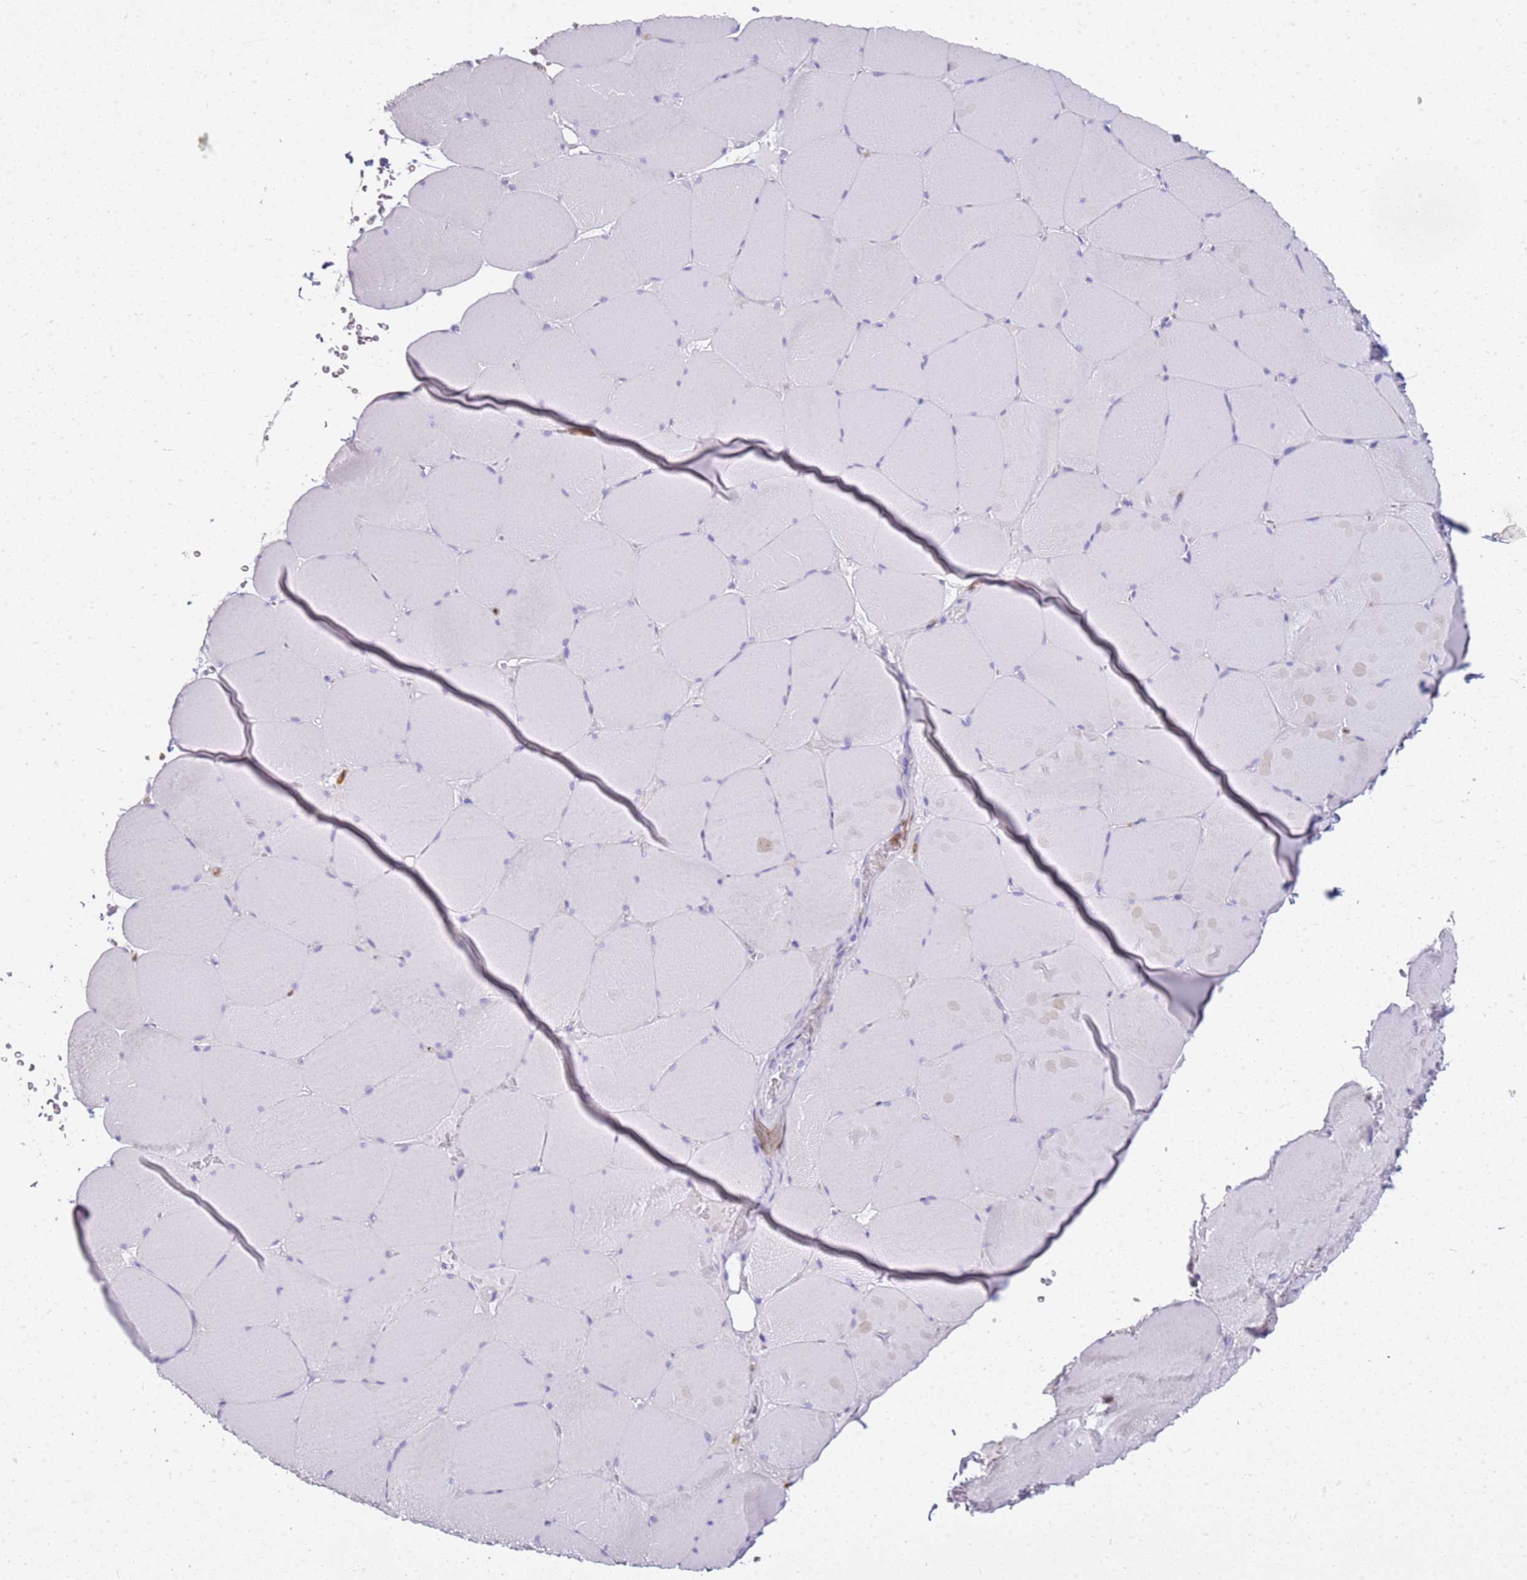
{"staining": {"intensity": "negative", "quantity": "none", "location": "none"}, "tissue": "skeletal muscle", "cell_type": "Myocytes", "image_type": "normal", "snomed": [{"axis": "morphology", "description": "Normal tissue, NOS"}, {"axis": "topography", "description": "Skeletal muscle"}, {"axis": "topography", "description": "Head-Neck"}], "caption": "Skeletal muscle stained for a protein using IHC shows no staining myocytes.", "gene": "CSTA", "patient": {"sex": "male", "age": 66}}